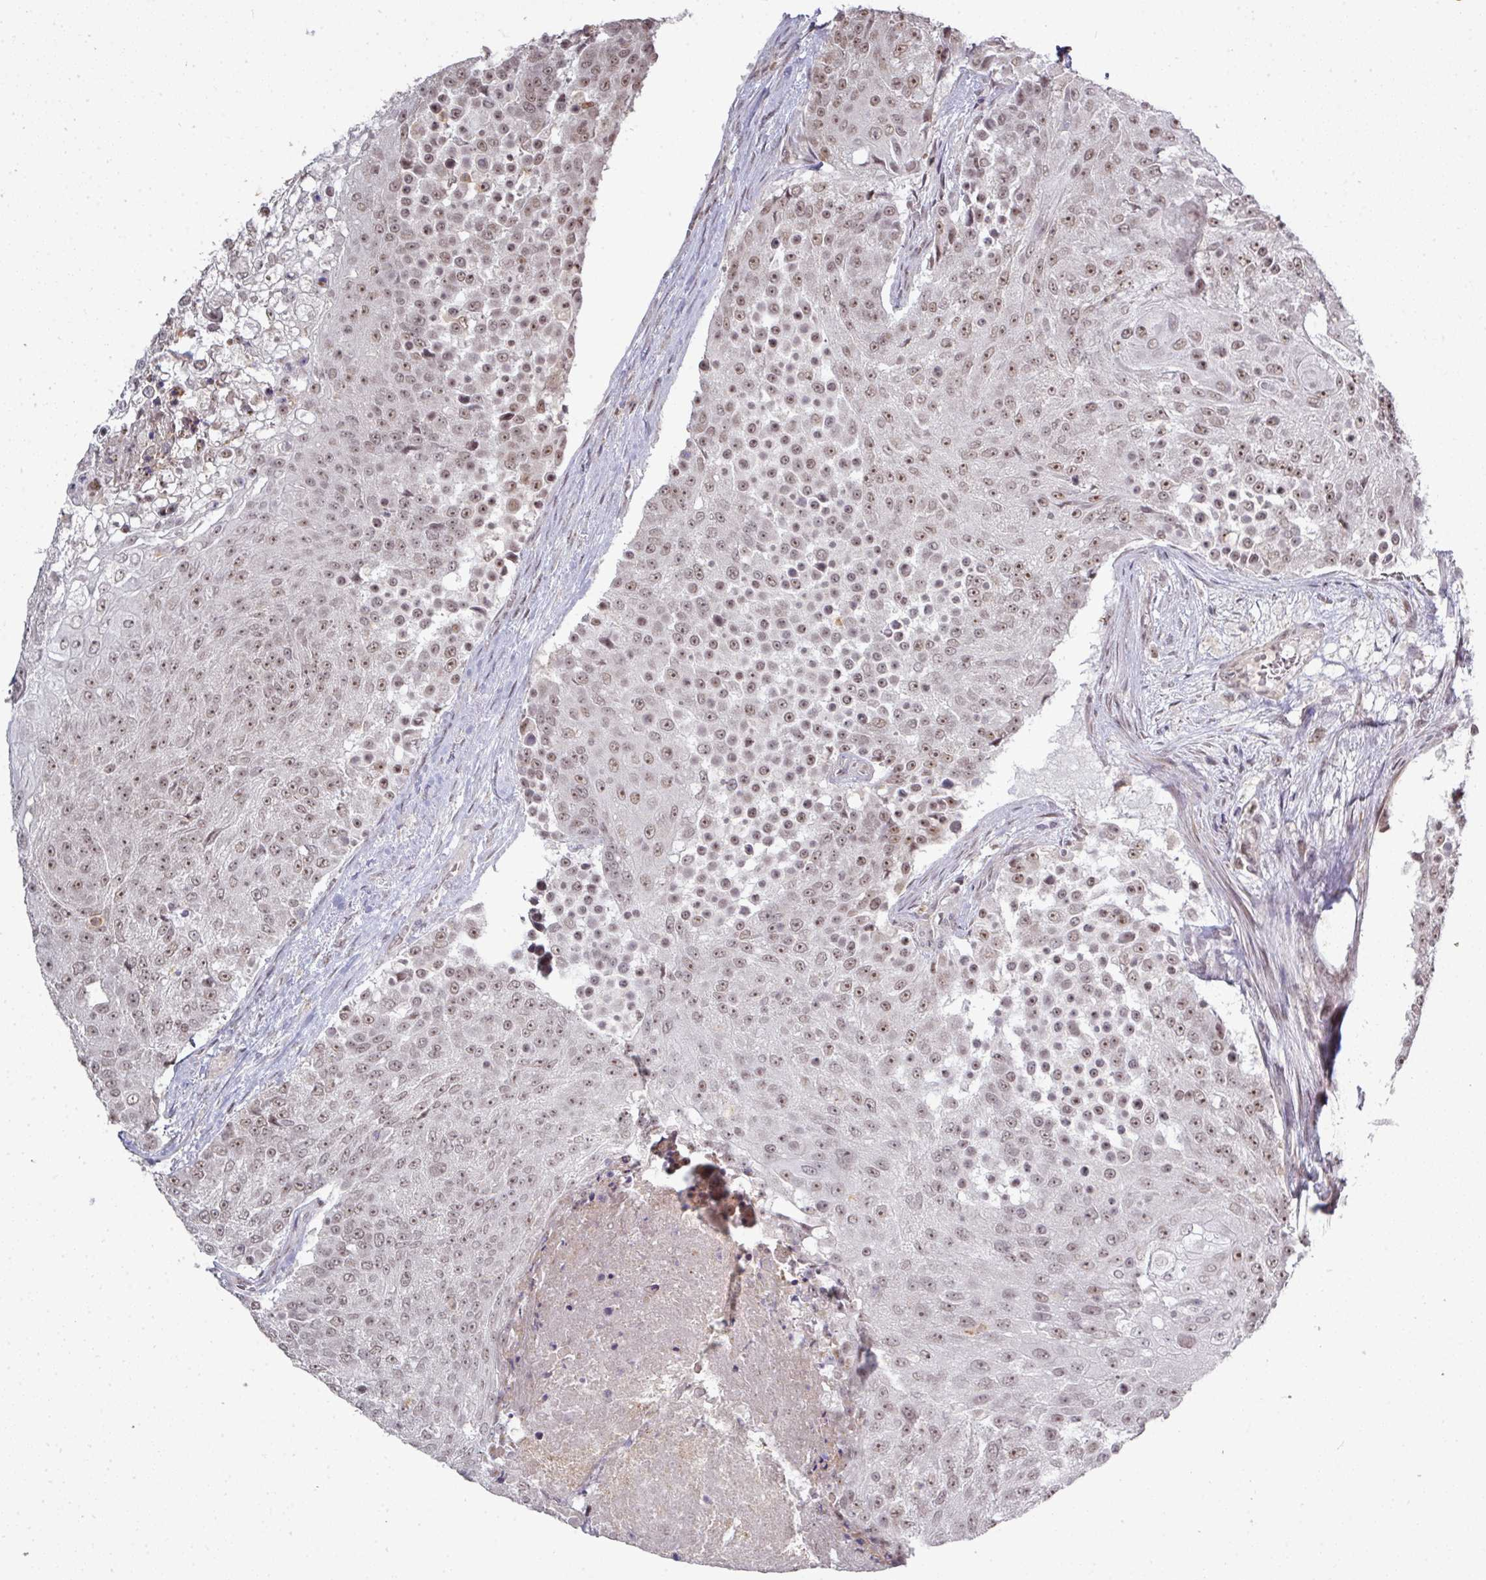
{"staining": {"intensity": "weak", "quantity": ">75%", "location": "nuclear"}, "tissue": "urothelial cancer", "cell_type": "Tumor cells", "image_type": "cancer", "snomed": [{"axis": "morphology", "description": "Urothelial carcinoma, High grade"}, {"axis": "topography", "description": "Urinary bladder"}], "caption": "IHC of human urothelial carcinoma (high-grade) demonstrates low levels of weak nuclear expression in approximately >75% of tumor cells.", "gene": "GTF2H3", "patient": {"sex": "female", "age": 63}}